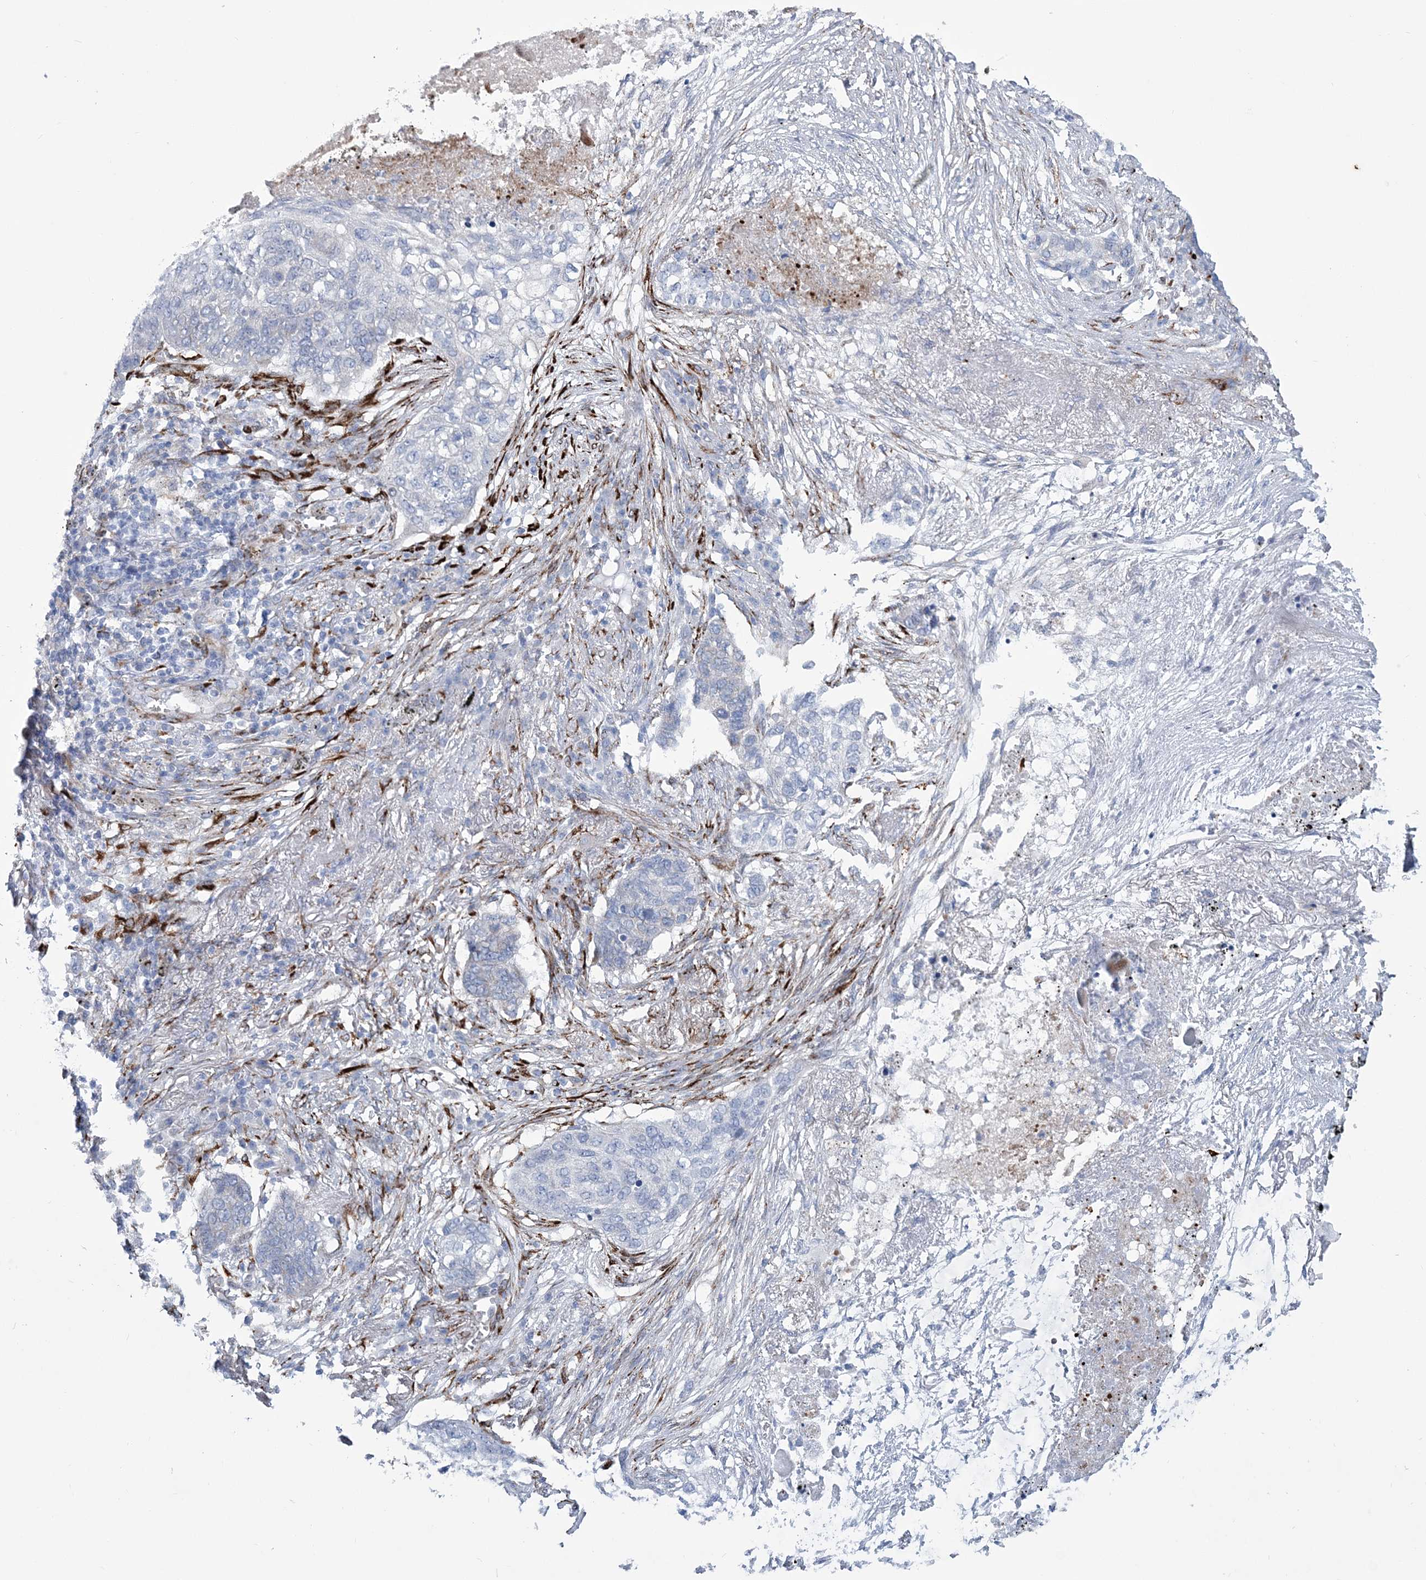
{"staining": {"intensity": "negative", "quantity": "none", "location": "none"}, "tissue": "lung cancer", "cell_type": "Tumor cells", "image_type": "cancer", "snomed": [{"axis": "morphology", "description": "Squamous cell carcinoma, NOS"}, {"axis": "topography", "description": "Lung"}], "caption": "Immunohistochemistry histopathology image of human squamous cell carcinoma (lung) stained for a protein (brown), which exhibits no staining in tumor cells.", "gene": "RAB11FIP5", "patient": {"sex": "female", "age": 63}}